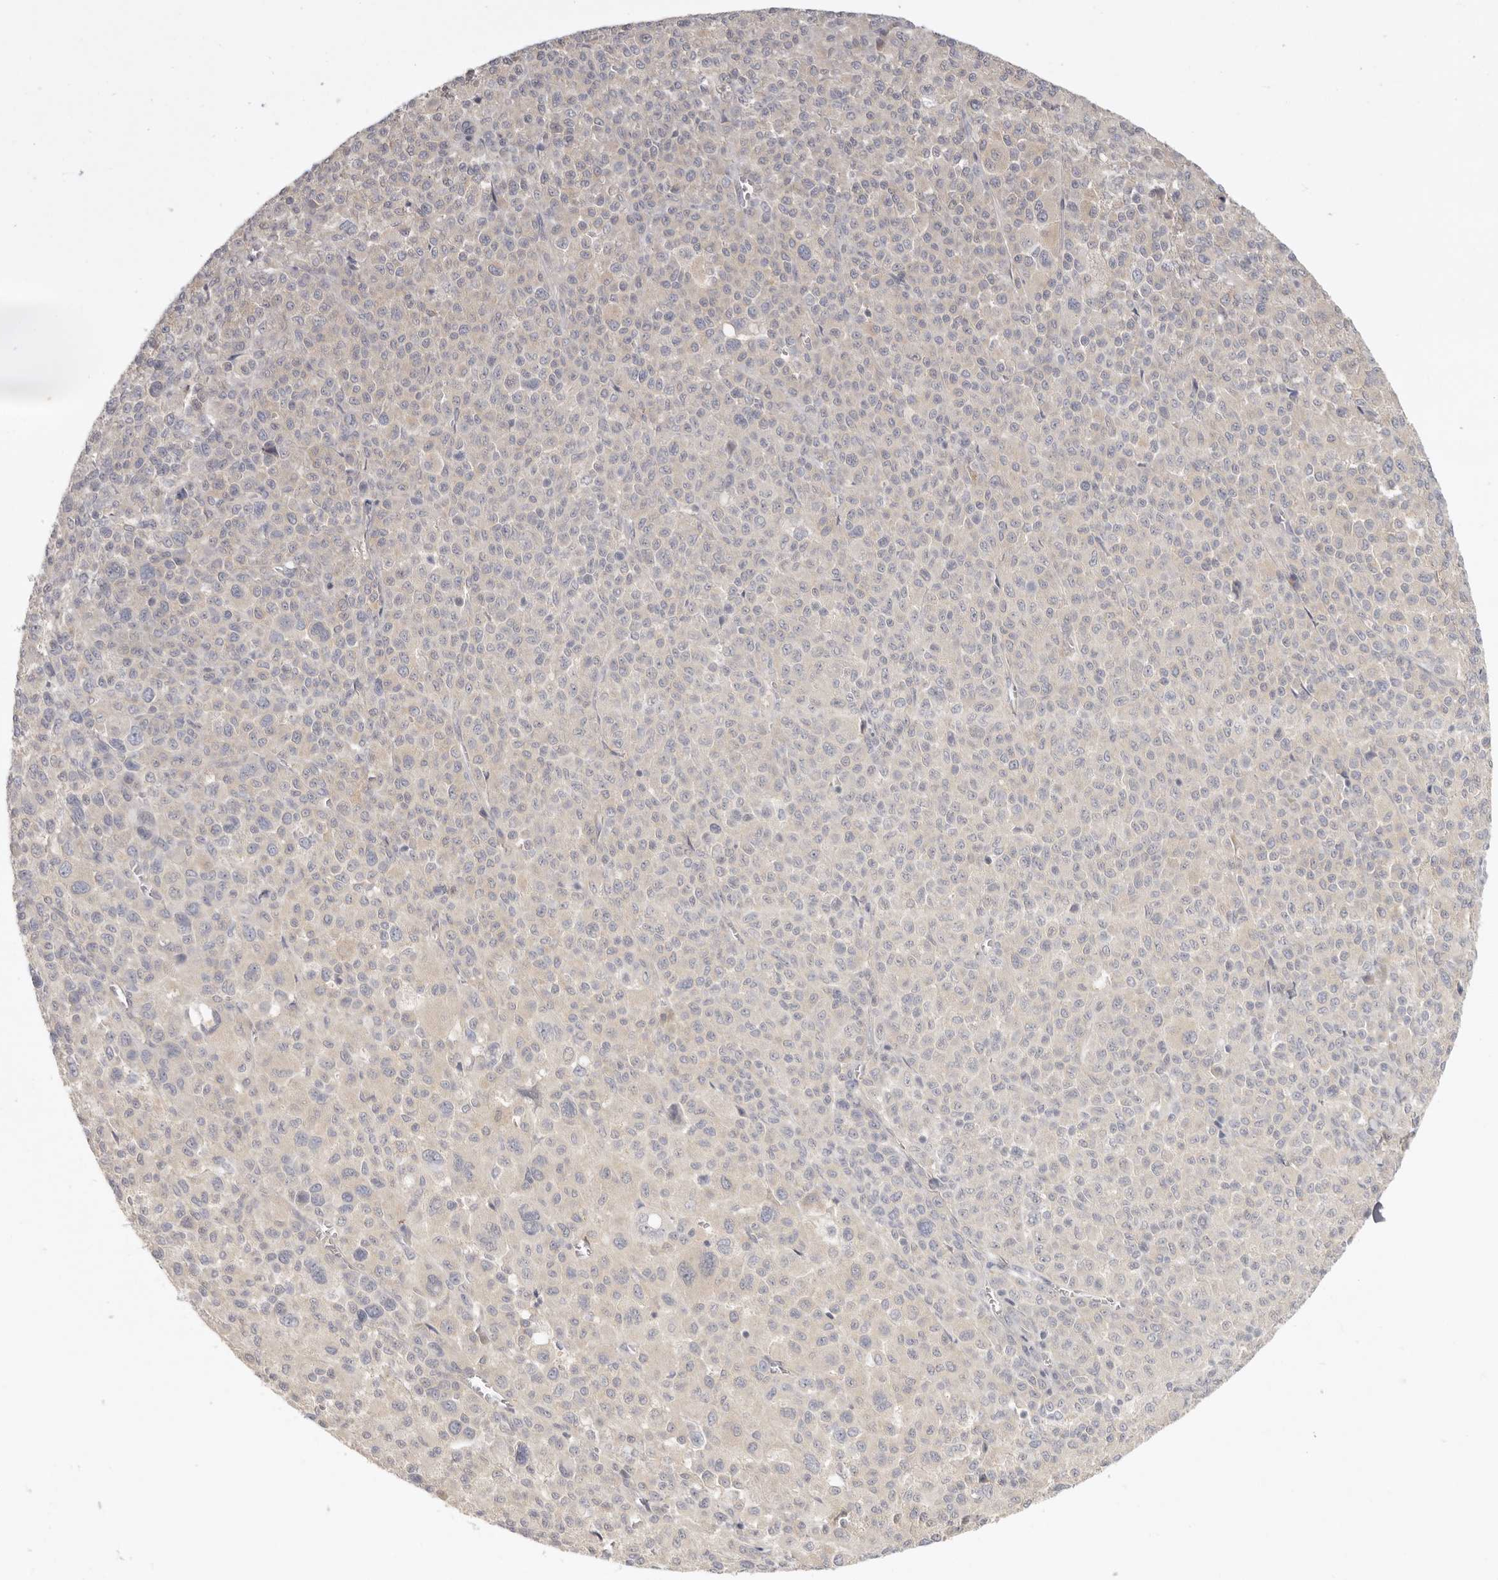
{"staining": {"intensity": "negative", "quantity": "none", "location": "none"}, "tissue": "melanoma", "cell_type": "Tumor cells", "image_type": "cancer", "snomed": [{"axis": "morphology", "description": "Malignant melanoma, Metastatic site"}, {"axis": "topography", "description": "Skin"}], "caption": "This is an immunohistochemistry image of human melanoma. There is no positivity in tumor cells.", "gene": "AHDC1", "patient": {"sex": "female", "age": 74}}